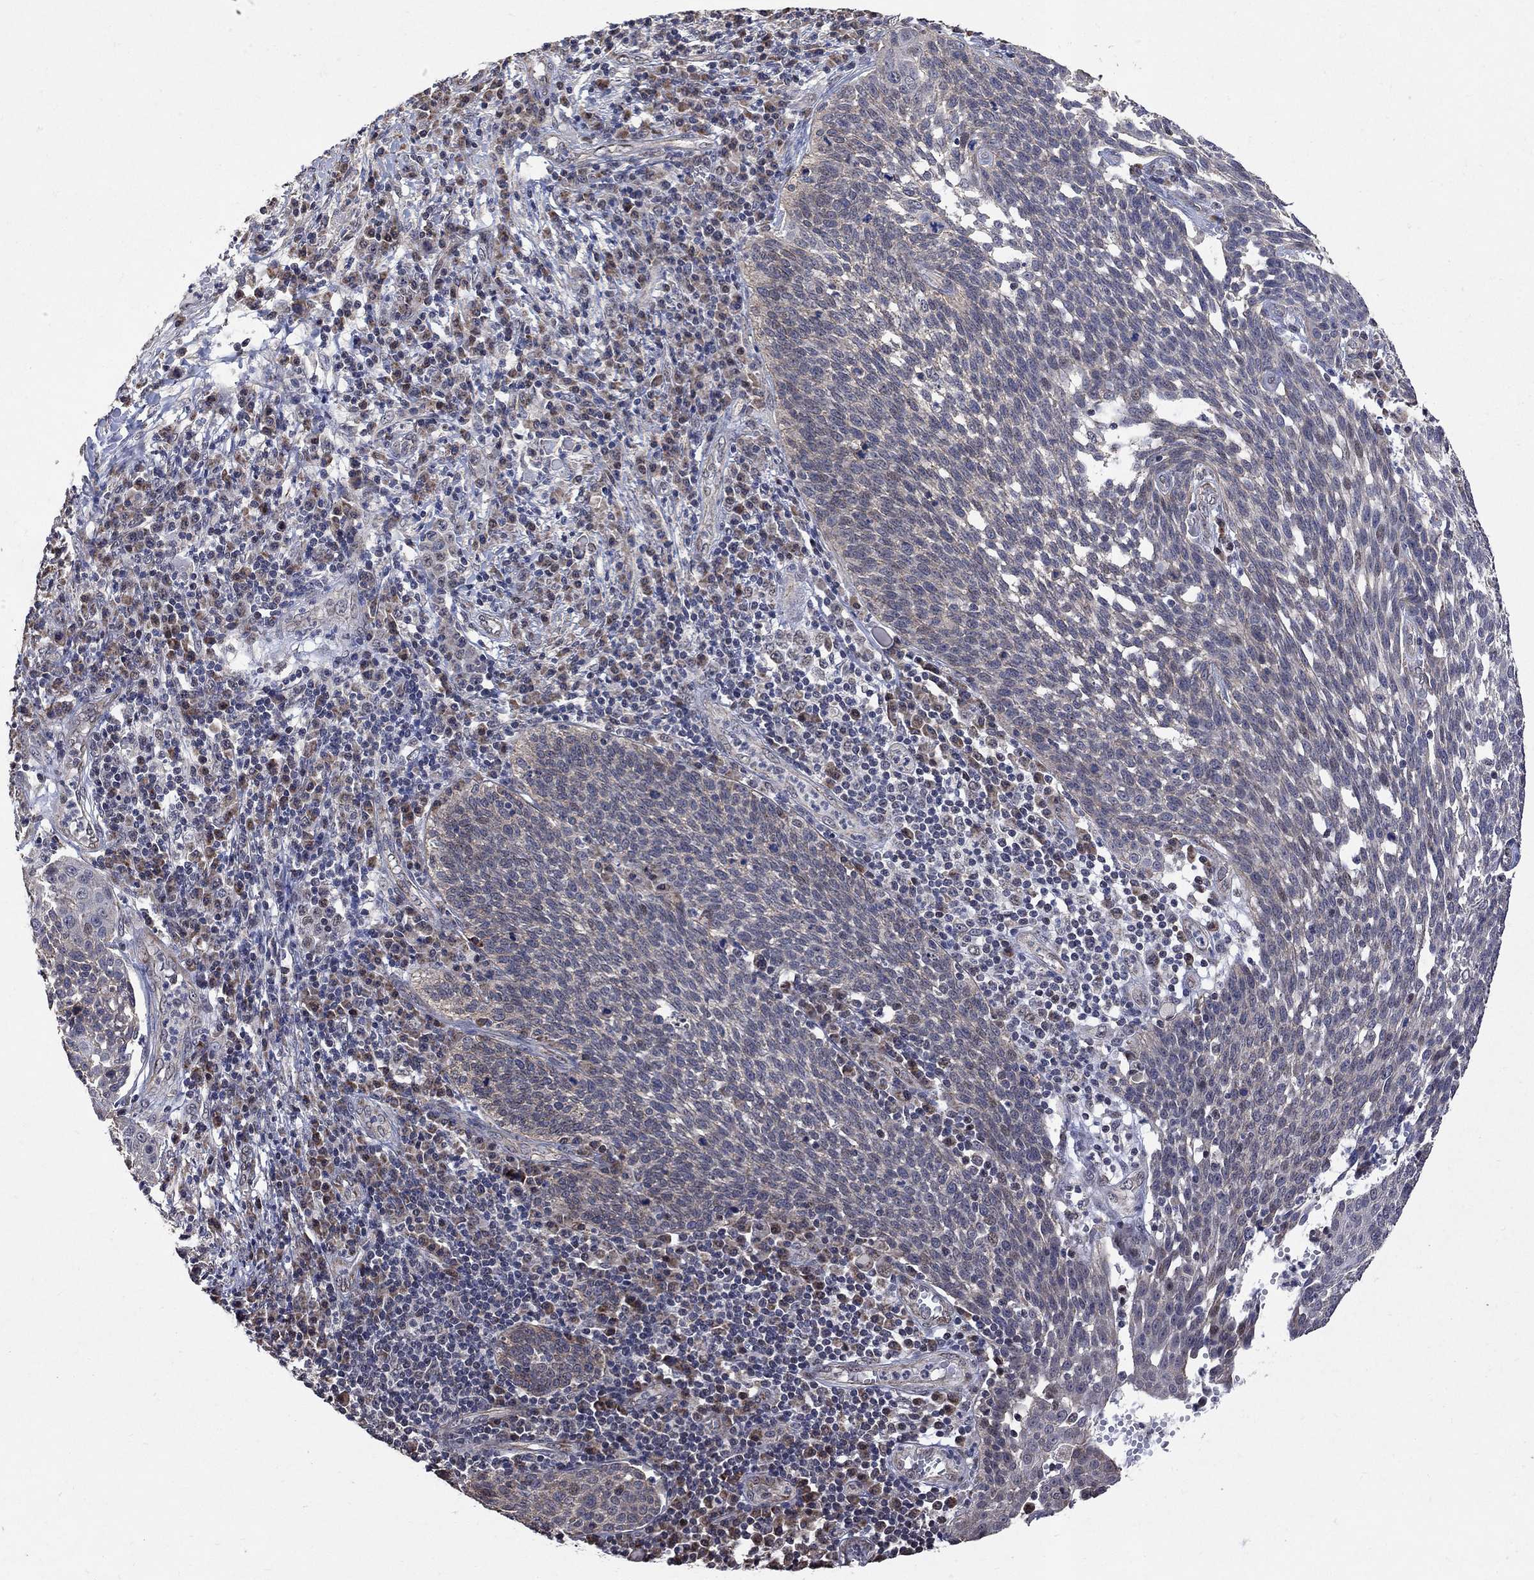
{"staining": {"intensity": "negative", "quantity": "none", "location": "none"}, "tissue": "cervical cancer", "cell_type": "Tumor cells", "image_type": "cancer", "snomed": [{"axis": "morphology", "description": "Squamous cell carcinoma, NOS"}, {"axis": "topography", "description": "Cervix"}], "caption": "DAB immunohistochemical staining of human squamous cell carcinoma (cervical) shows no significant positivity in tumor cells.", "gene": "ANKRA2", "patient": {"sex": "female", "age": 34}}